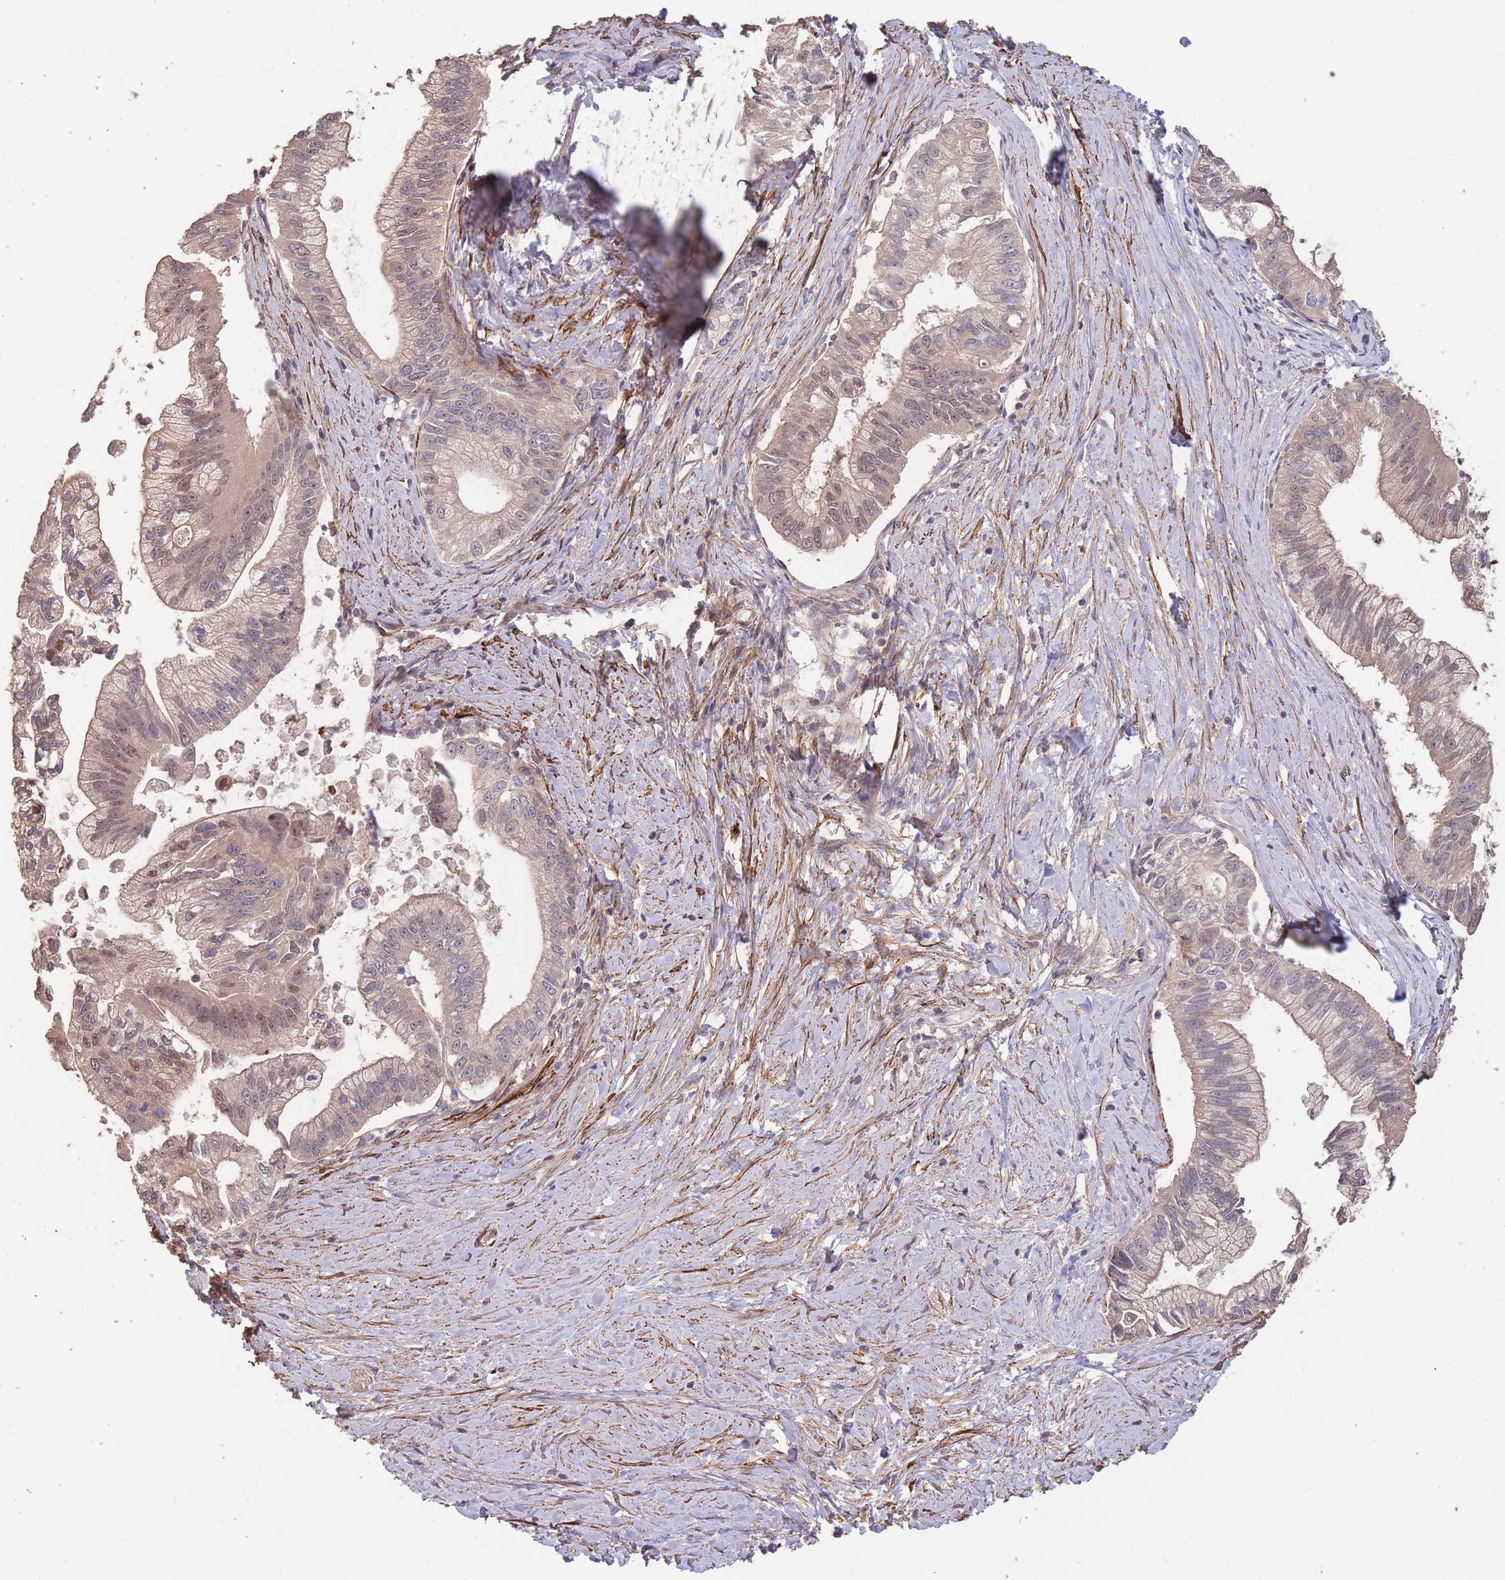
{"staining": {"intensity": "moderate", "quantity": "25%-75%", "location": "cytoplasmic/membranous,nuclear"}, "tissue": "pancreatic cancer", "cell_type": "Tumor cells", "image_type": "cancer", "snomed": [{"axis": "morphology", "description": "Adenocarcinoma, NOS"}, {"axis": "topography", "description": "Pancreas"}], "caption": "Immunohistochemical staining of adenocarcinoma (pancreatic) shows medium levels of moderate cytoplasmic/membranous and nuclear protein staining in about 25%-75% of tumor cells.", "gene": "NLRC4", "patient": {"sex": "male", "age": 70}}